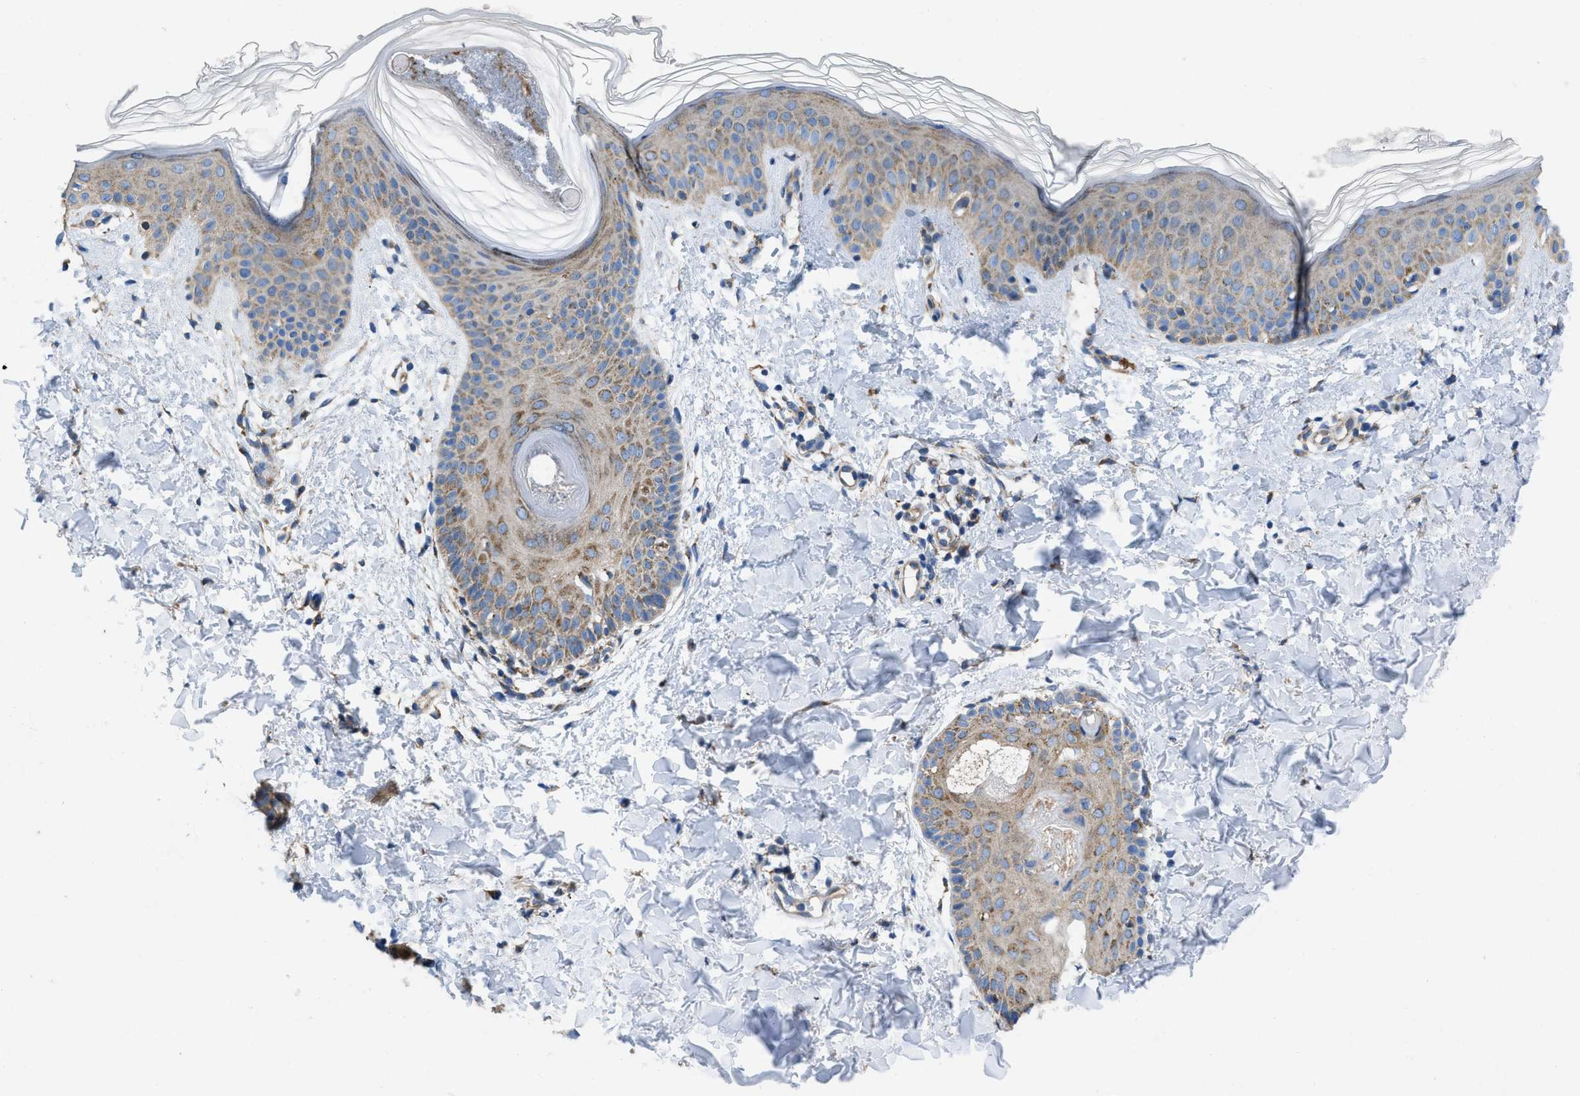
{"staining": {"intensity": "weak", "quantity": "25%-75%", "location": "cytoplasmic/membranous"}, "tissue": "skin", "cell_type": "Fibroblasts", "image_type": "normal", "snomed": [{"axis": "morphology", "description": "Normal tissue, NOS"}, {"axis": "topography", "description": "Skin"}], "caption": "Human skin stained for a protein (brown) shows weak cytoplasmic/membranous positive staining in about 25%-75% of fibroblasts.", "gene": "DOLPP1", "patient": {"sex": "male", "age": 40}}